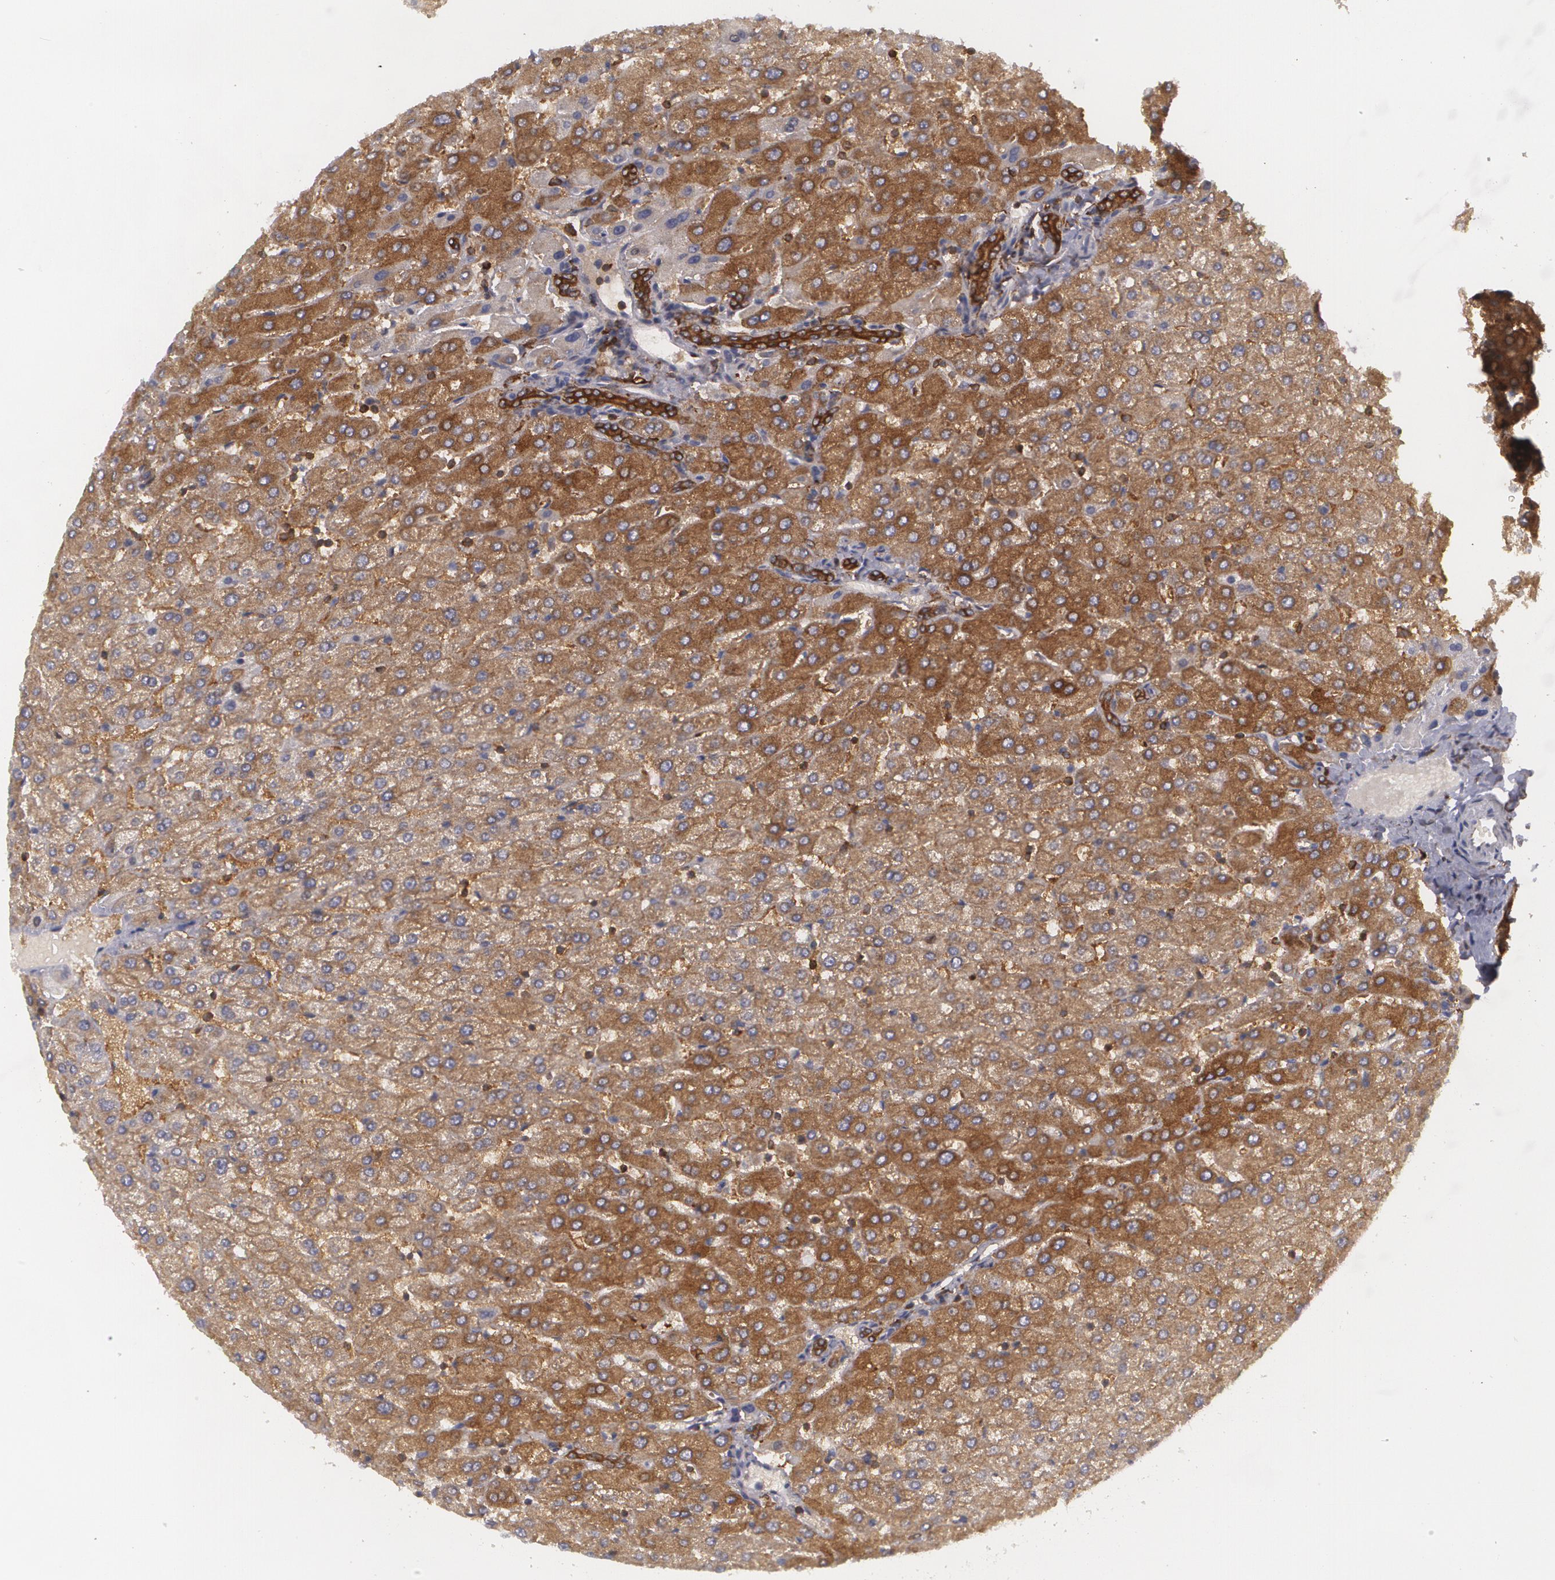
{"staining": {"intensity": "moderate", "quantity": ">75%", "location": "cytoplasmic/membranous"}, "tissue": "liver", "cell_type": "Cholangiocytes", "image_type": "normal", "snomed": [{"axis": "morphology", "description": "Normal tissue, NOS"}, {"axis": "morphology", "description": "Fibrosis, NOS"}, {"axis": "topography", "description": "Liver"}], "caption": "An IHC photomicrograph of unremarkable tissue is shown. Protein staining in brown labels moderate cytoplasmic/membranous positivity in liver within cholangiocytes.", "gene": "BIN1", "patient": {"sex": "female", "age": 29}}